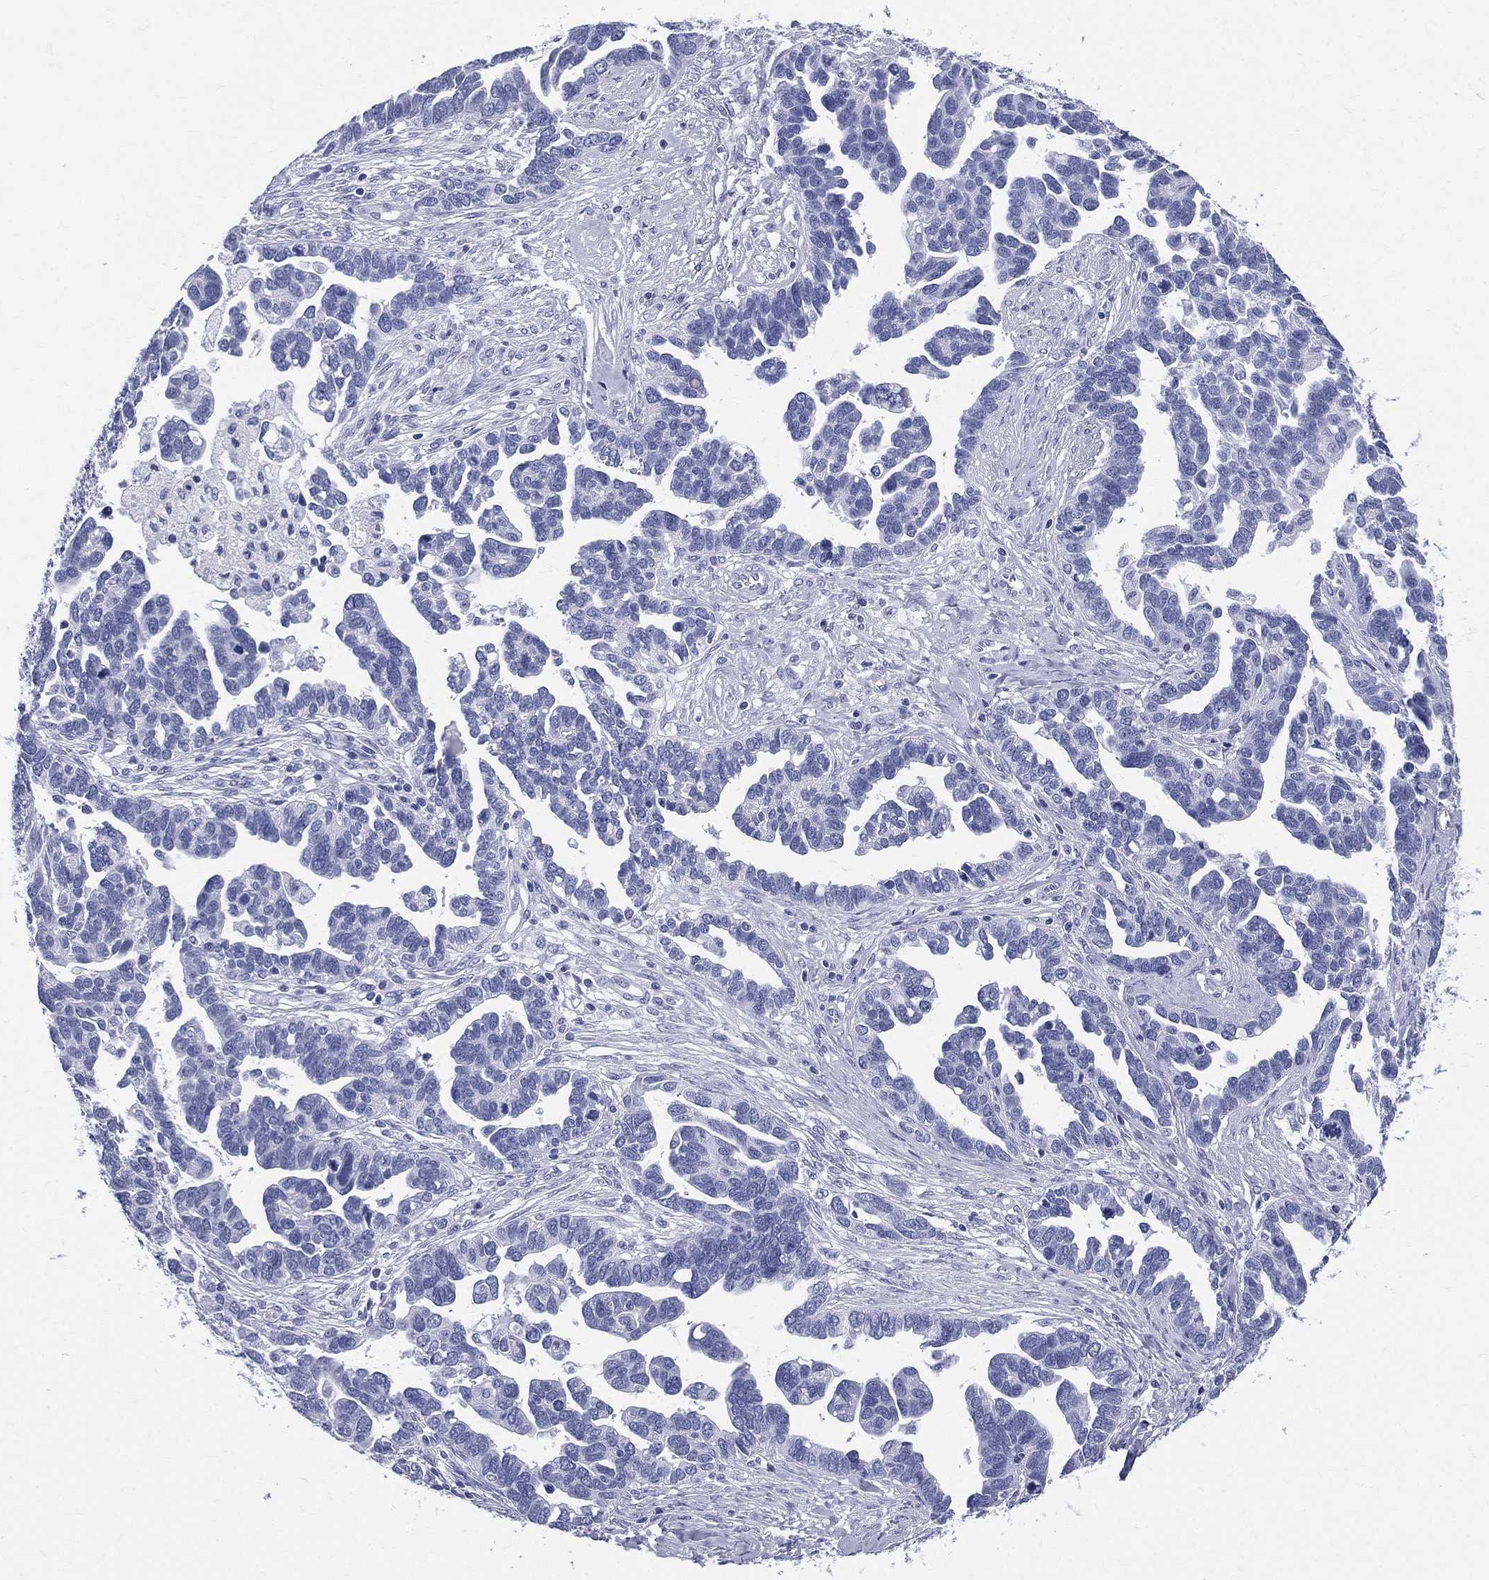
{"staining": {"intensity": "negative", "quantity": "none", "location": "none"}, "tissue": "ovarian cancer", "cell_type": "Tumor cells", "image_type": "cancer", "snomed": [{"axis": "morphology", "description": "Cystadenocarcinoma, serous, NOS"}, {"axis": "topography", "description": "Ovary"}], "caption": "Immunohistochemistry (IHC) of human ovarian cancer demonstrates no expression in tumor cells.", "gene": "ETNPPL", "patient": {"sex": "female", "age": 54}}